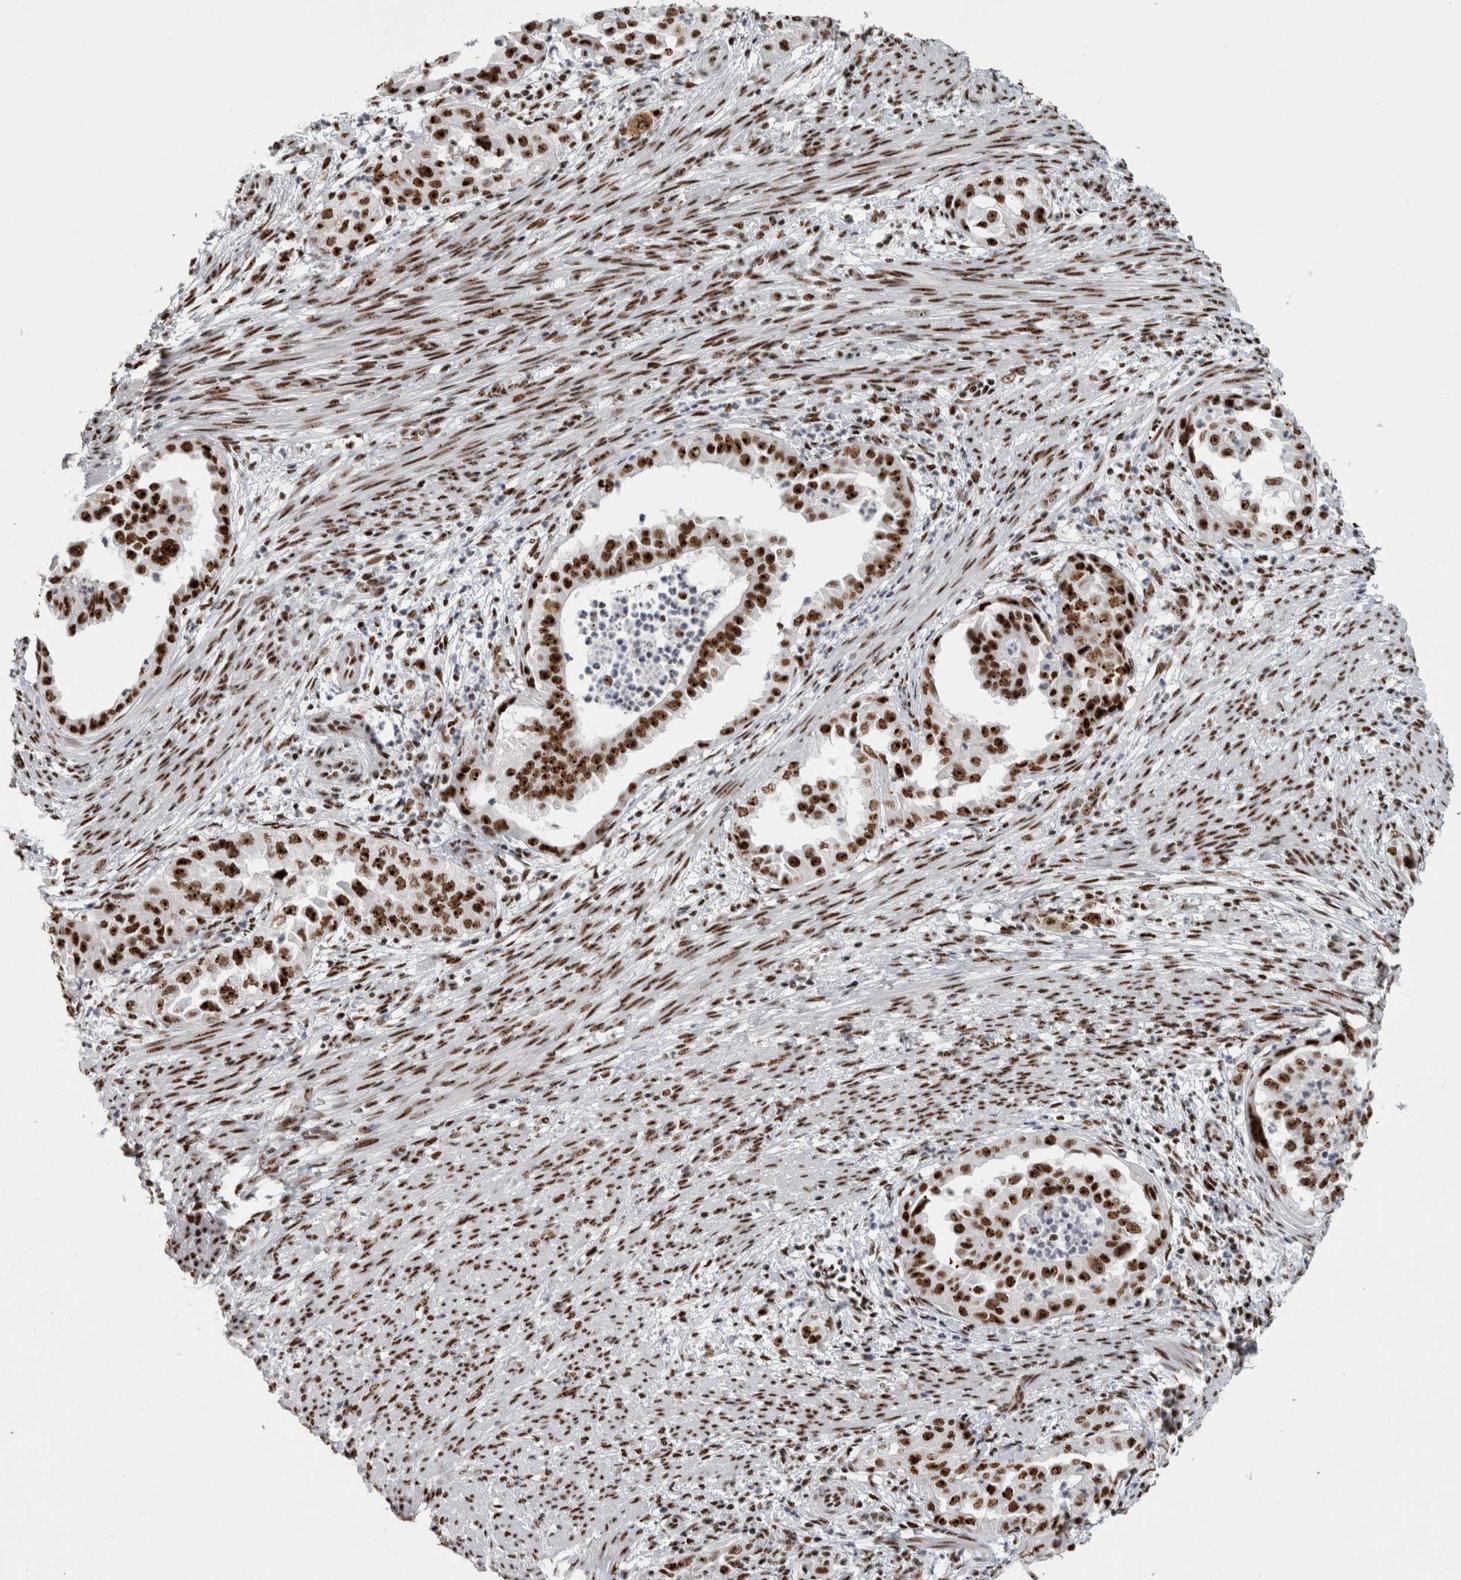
{"staining": {"intensity": "strong", "quantity": ">75%", "location": "nuclear"}, "tissue": "endometrial cancer", "cell_type": "Tumor cells", "image_type": "cancer", "snomed": [{"axis": "morphology", "description": "Adenocarcinoma, NOS"}, {"axis": "topography", "description": "Endometrium"}], "caption": "Endometrial adenocarcinoma tissue displays strong nuclear expression in approximately >75% of tumor cells (Brightfield microscopy of DAB IHC at high magnification).", "gene": "NCL", "patient": {"sex": "female", "age": 85}}